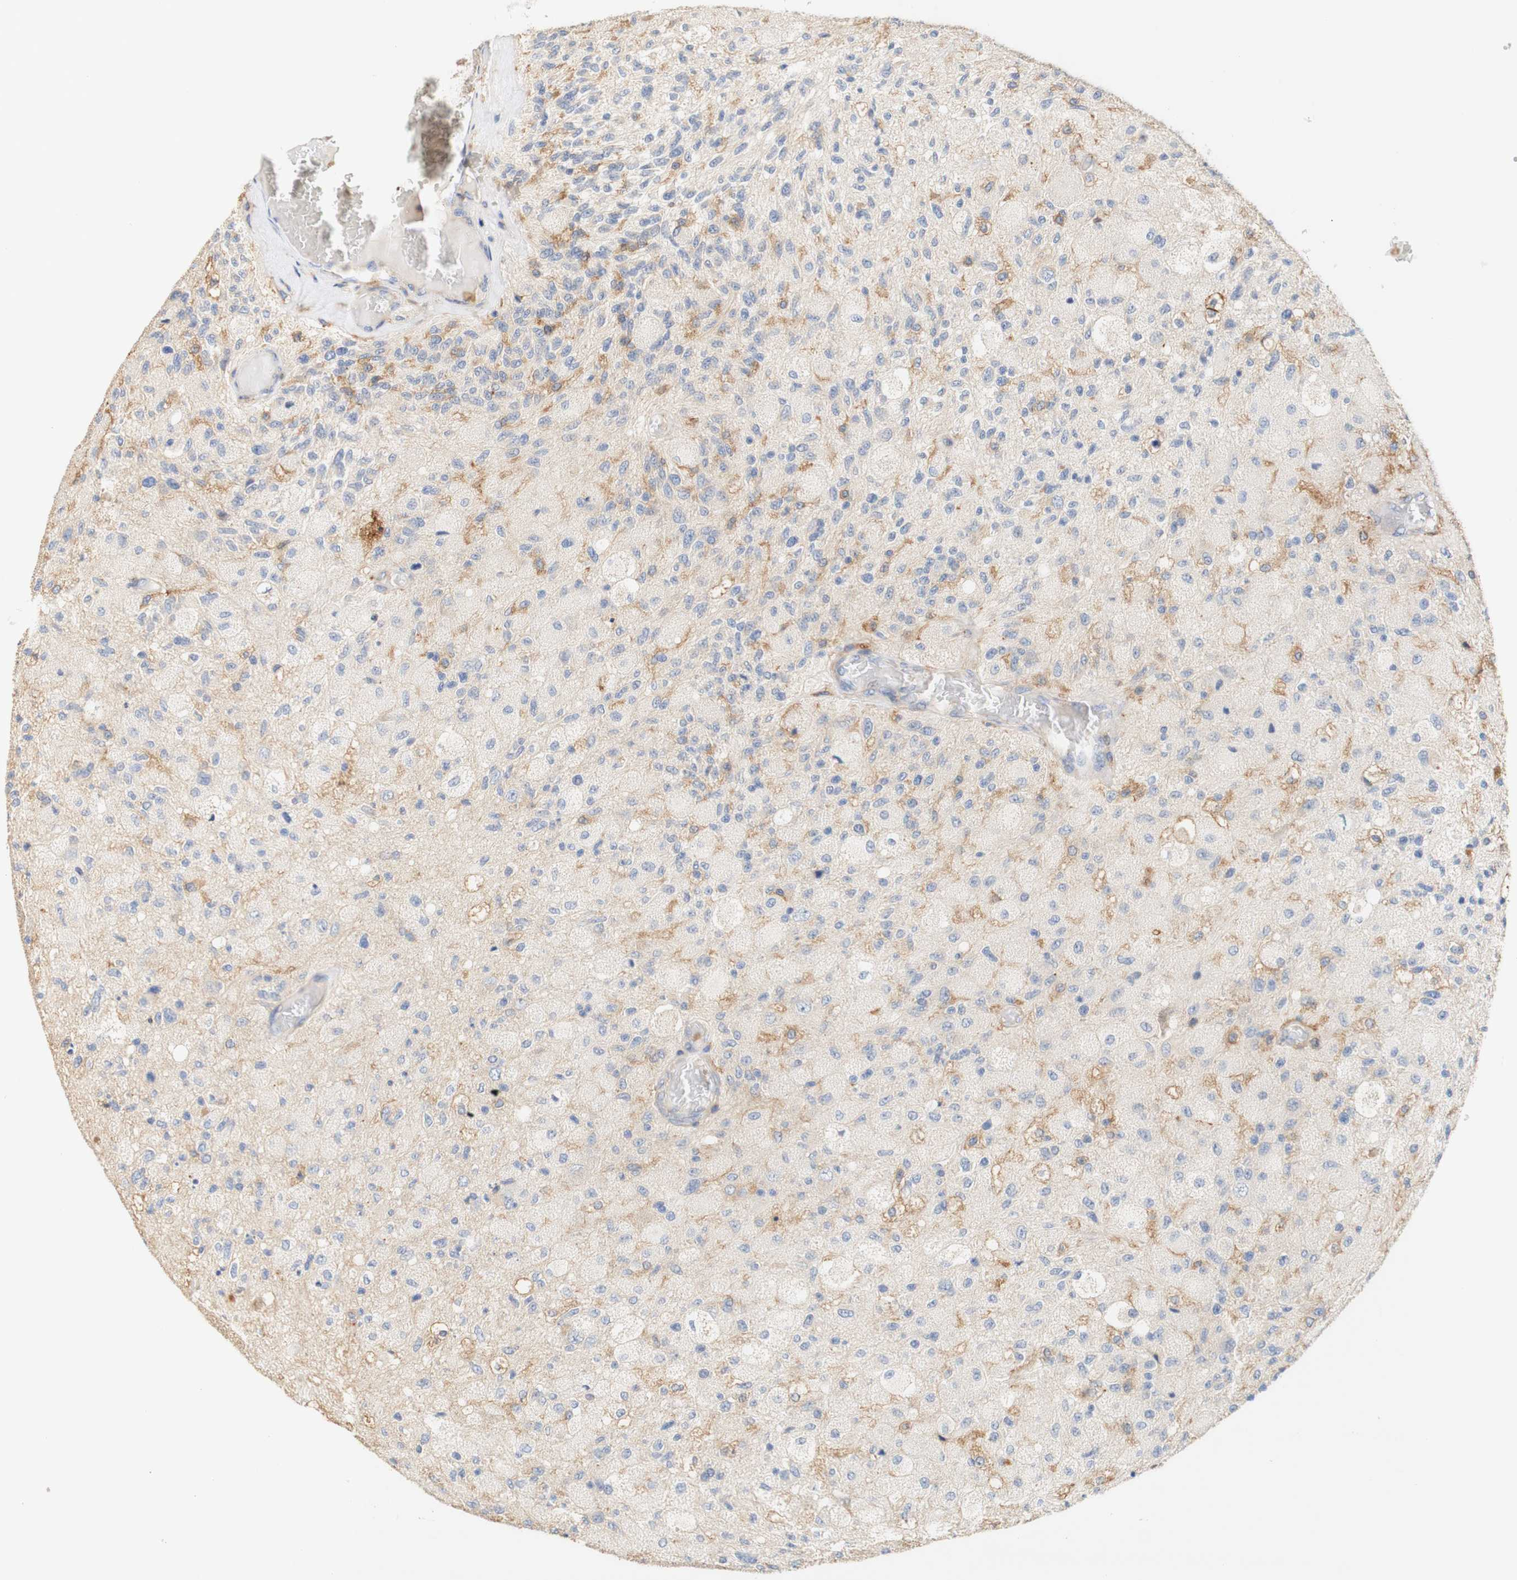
{"staining": {"intensity": "negative", "quantity": "none", "location": "none"}, "tissue": "glioma", "cell_type": "Tumor cells", "image_type": "cancer", "snomed": [{"axis": "morphology", "description": "Normal tissue, NOS"}, {"axis": "morphology", "description": "Glioma, malignant, High grade"}, {"axis": "topography", "description": "Cerebral cortex"}], "caption": "The histopathology image shows no significant staining in tumor cells of malignant glioma (high-grade). (DAB IHC visualized using brightfield microscopy, high magnification).", "gene": "PCDH7", "patient": {"sex": "male", "age": 77}}